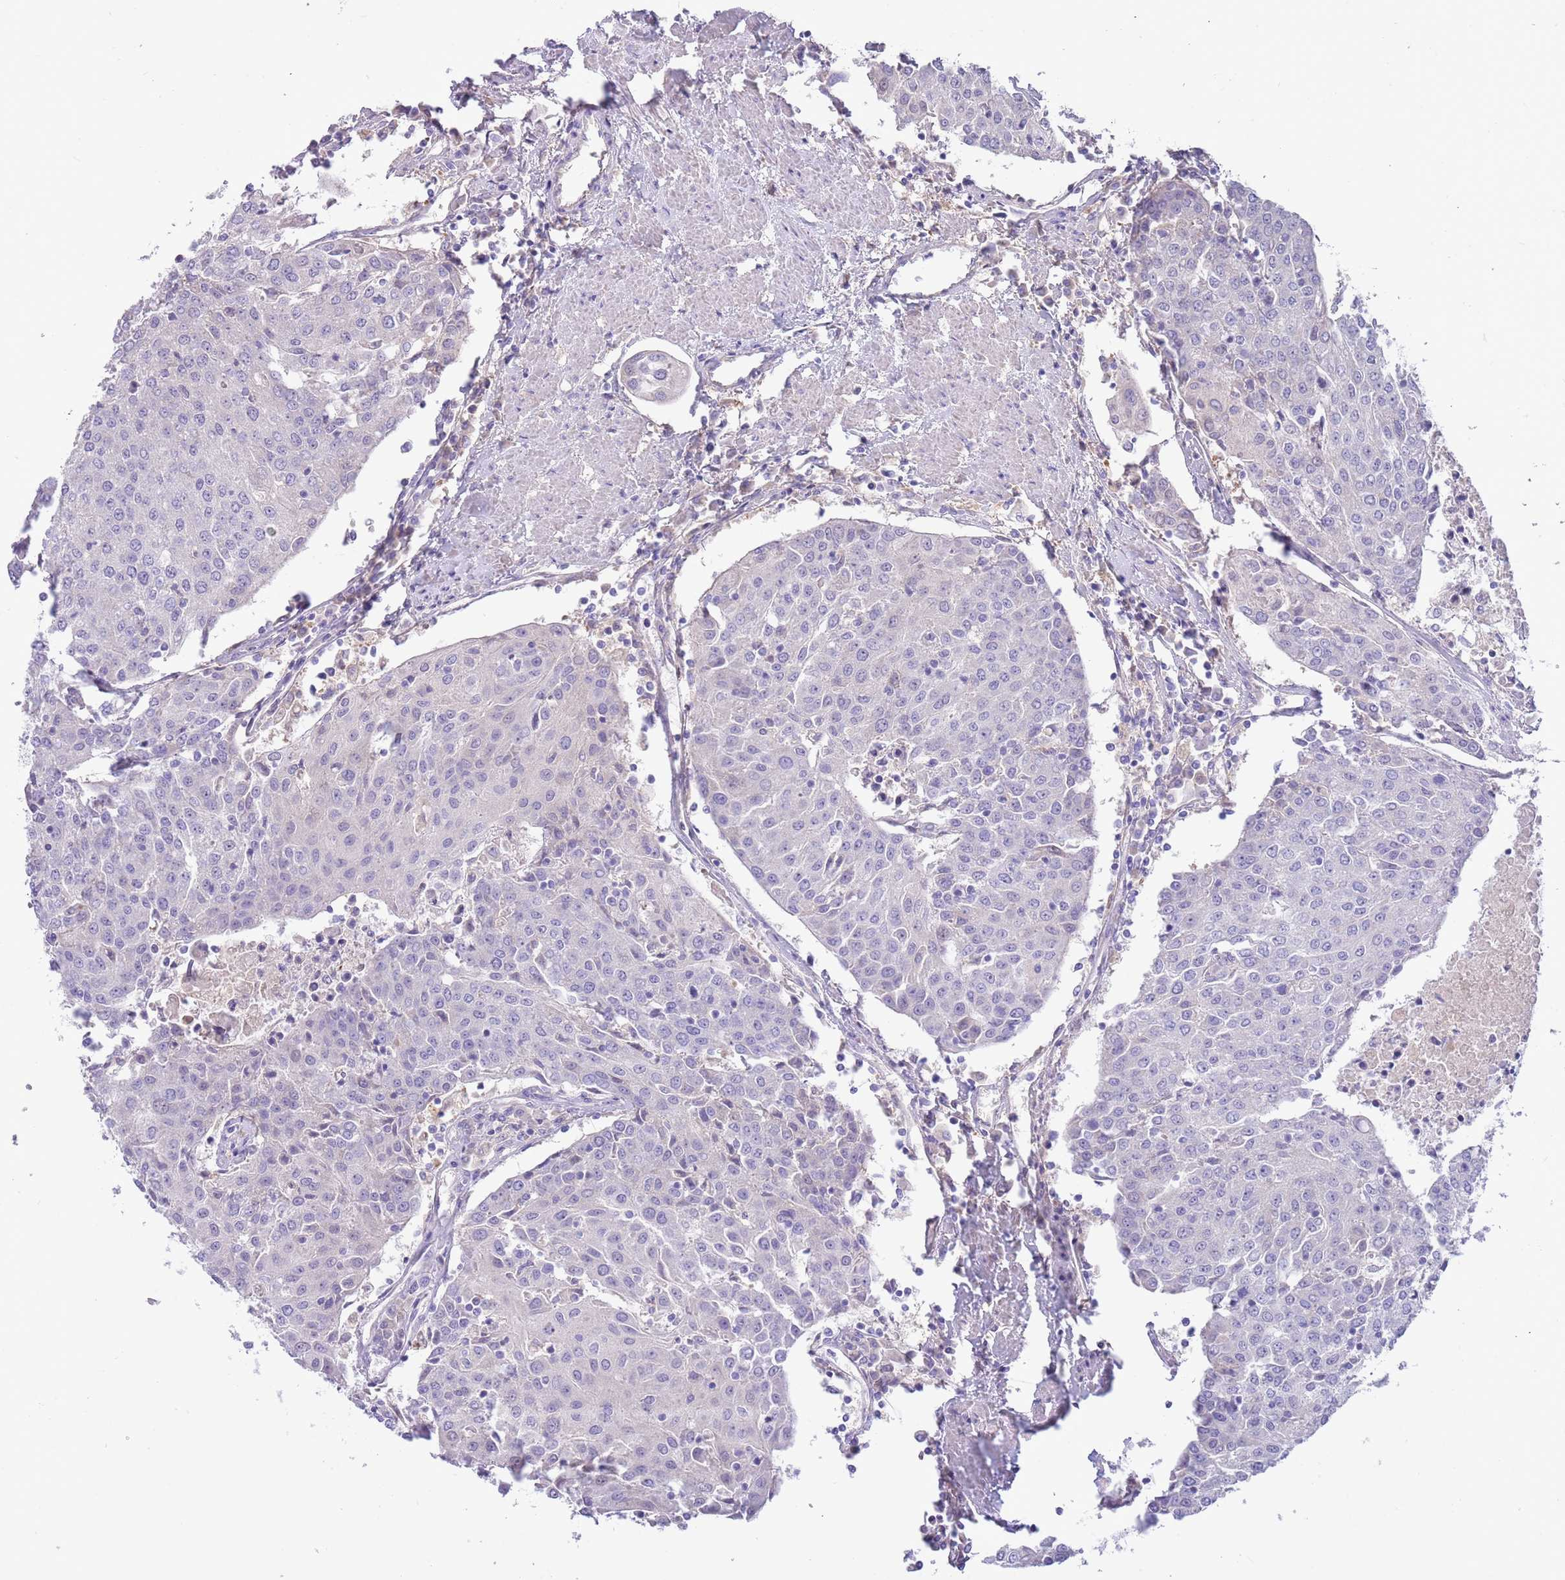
{"staining": {"intensity": "negative", "quantity": "none", "location": "none"}, "tissue": "urothelial cancer", "cell_type": "Tumor cells", "image_type": "cancer", "snomed": [{"axis": "morphology", "description": "Urothelial carcinoma, High grade"}, {"axis": "topography", "description": "Urinary bladder"}], "caption": "There is no significant positivity in tumor cells of urothelial carcinoma (high-grade).", "gene": "CABYR", "patient": {"sex": "female", "age": 85}}